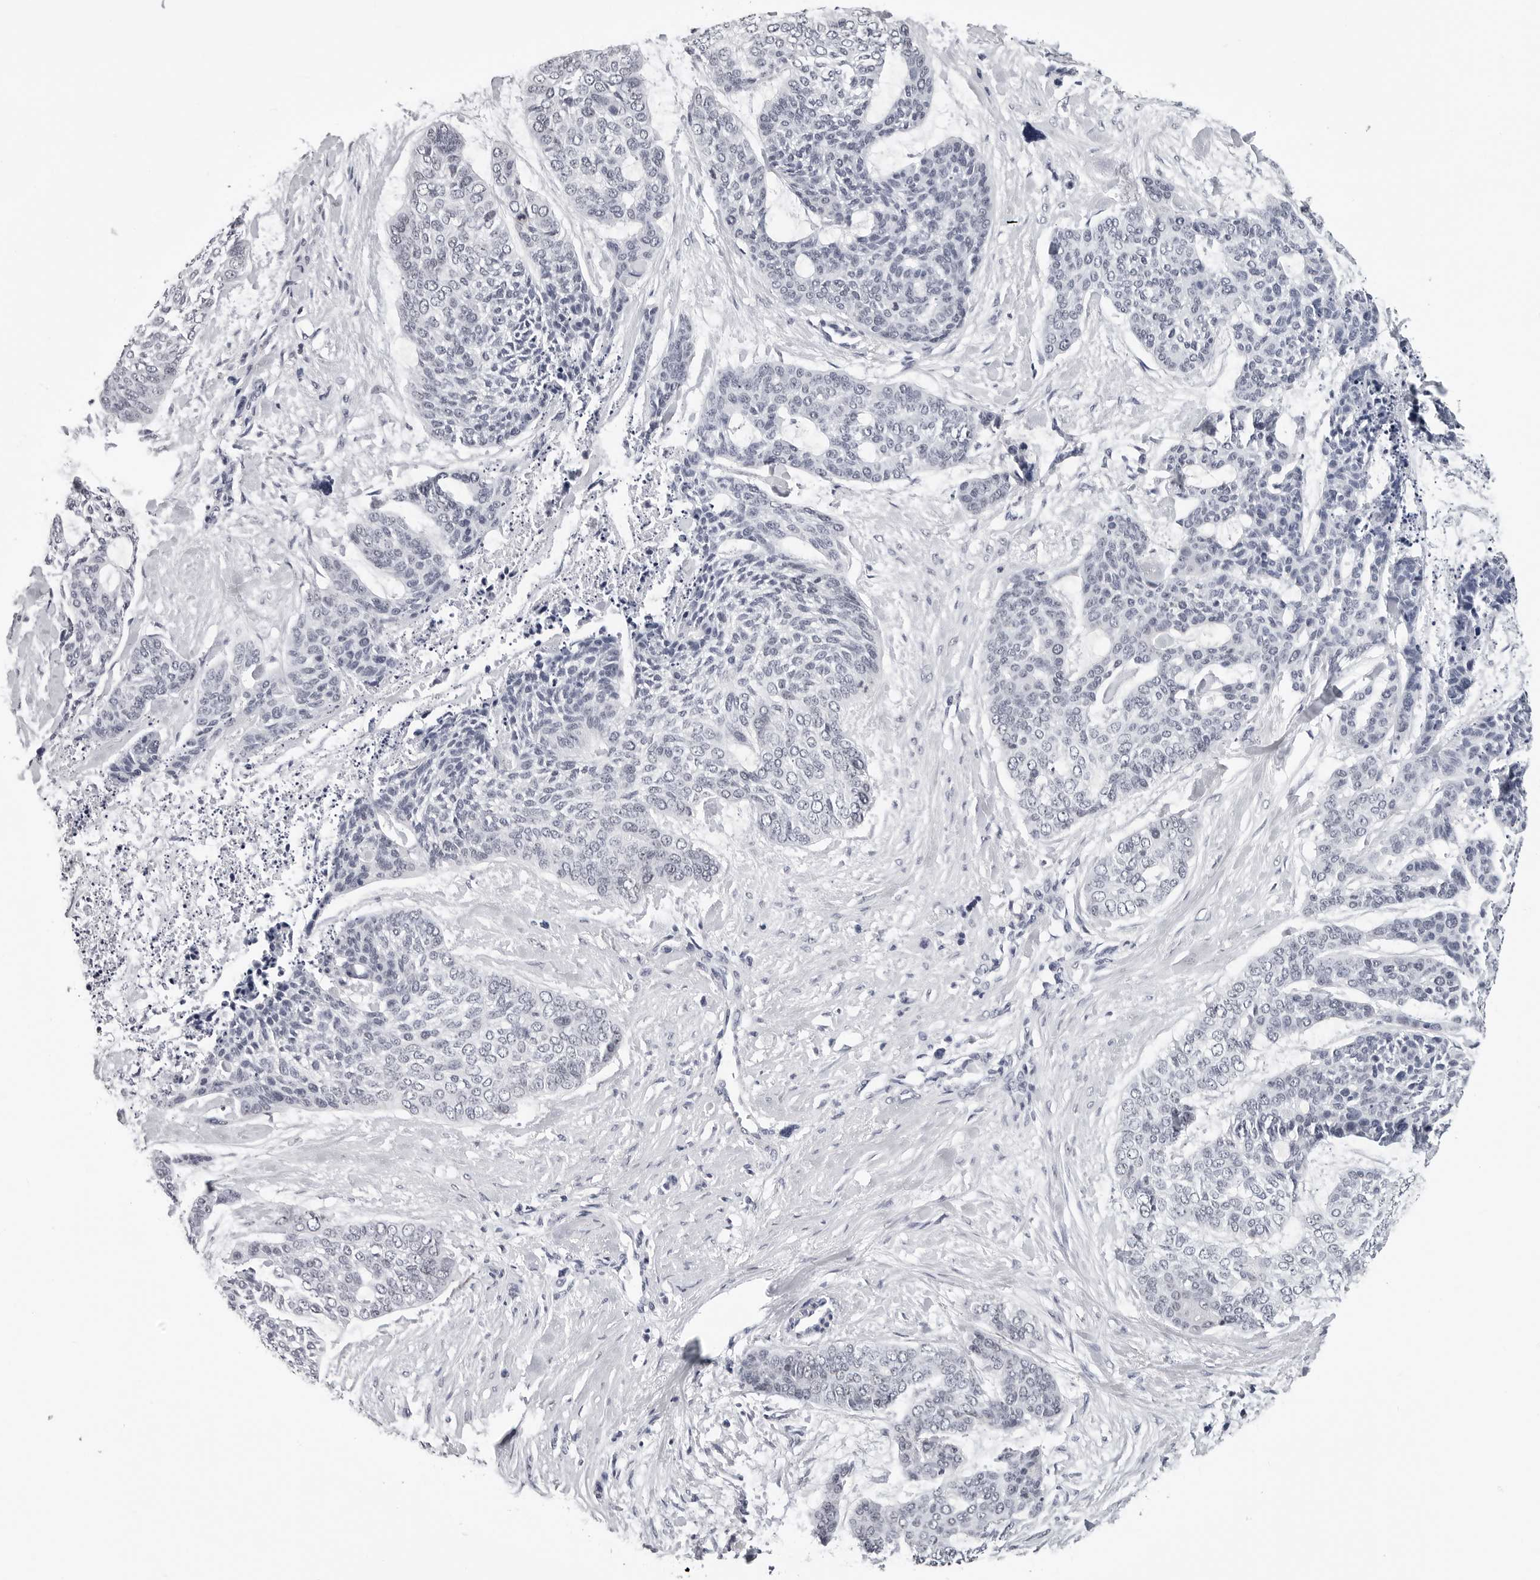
{"staining": {"intensity": "negative", "quantity": "none", "location": "none"}, "tissue": "skin cancer", "cell_type": "Tumor cells", "image_type": "cancer", "snomed": [{"axis": "morphology", "description": "Basal cell carcinoma"}, {"axis": "topography", "description": "Skin"}], "caption": "An immunohistochemistry (IHC) image of skin basal cell carcinoma is shown. There is no staining in tumor cells of skin basal cell carcinoma. (DAB (3,3'-diaminobenzidine) IHC with hematoxylin counter stain).", "gene": "GNL2", "patient": {"sex": "female", "age": 64}}